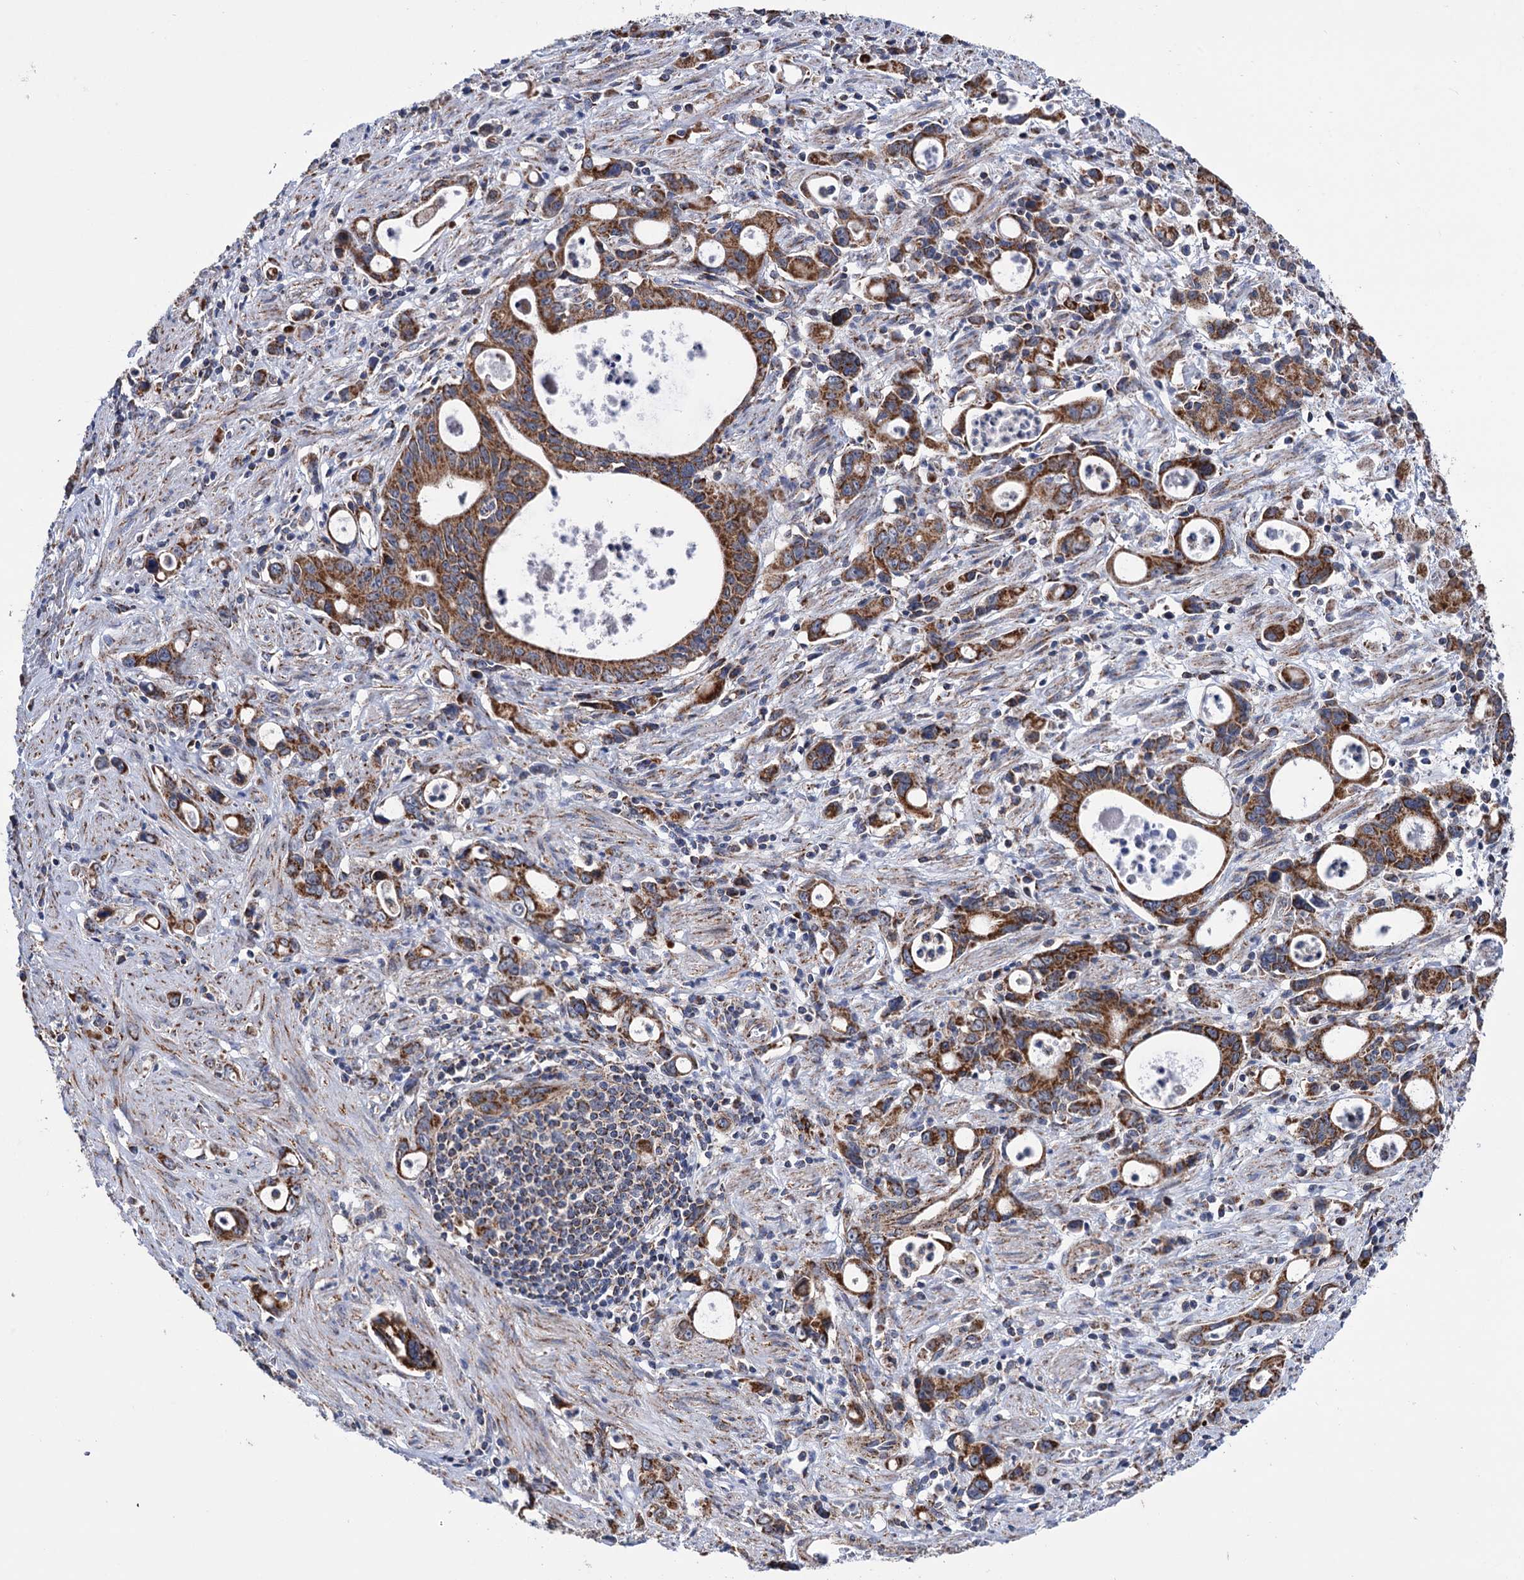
{"staining": {"intensity": "strong", "quantity": ">75%", "location": "cytoplasmic/membranous"}, "tissue": "stomach cancer", "cell_type": "Tumor cells", "image_type": "cancer", "snomed": [{"axis": "morphology", "description": "Adenocarcinoma, NOS"}, {"axis": "topography", "description": "Stomach, lower"}], "caption": "Immunohistochemistry (IHC) of human stomach adenocarcinoma exhibits high levels of strong cytoplasmic/membranous expression in about >75% of tumor cells.", "gene": "SUCLA2", "patient": {"sex": "female", "age": 43}}